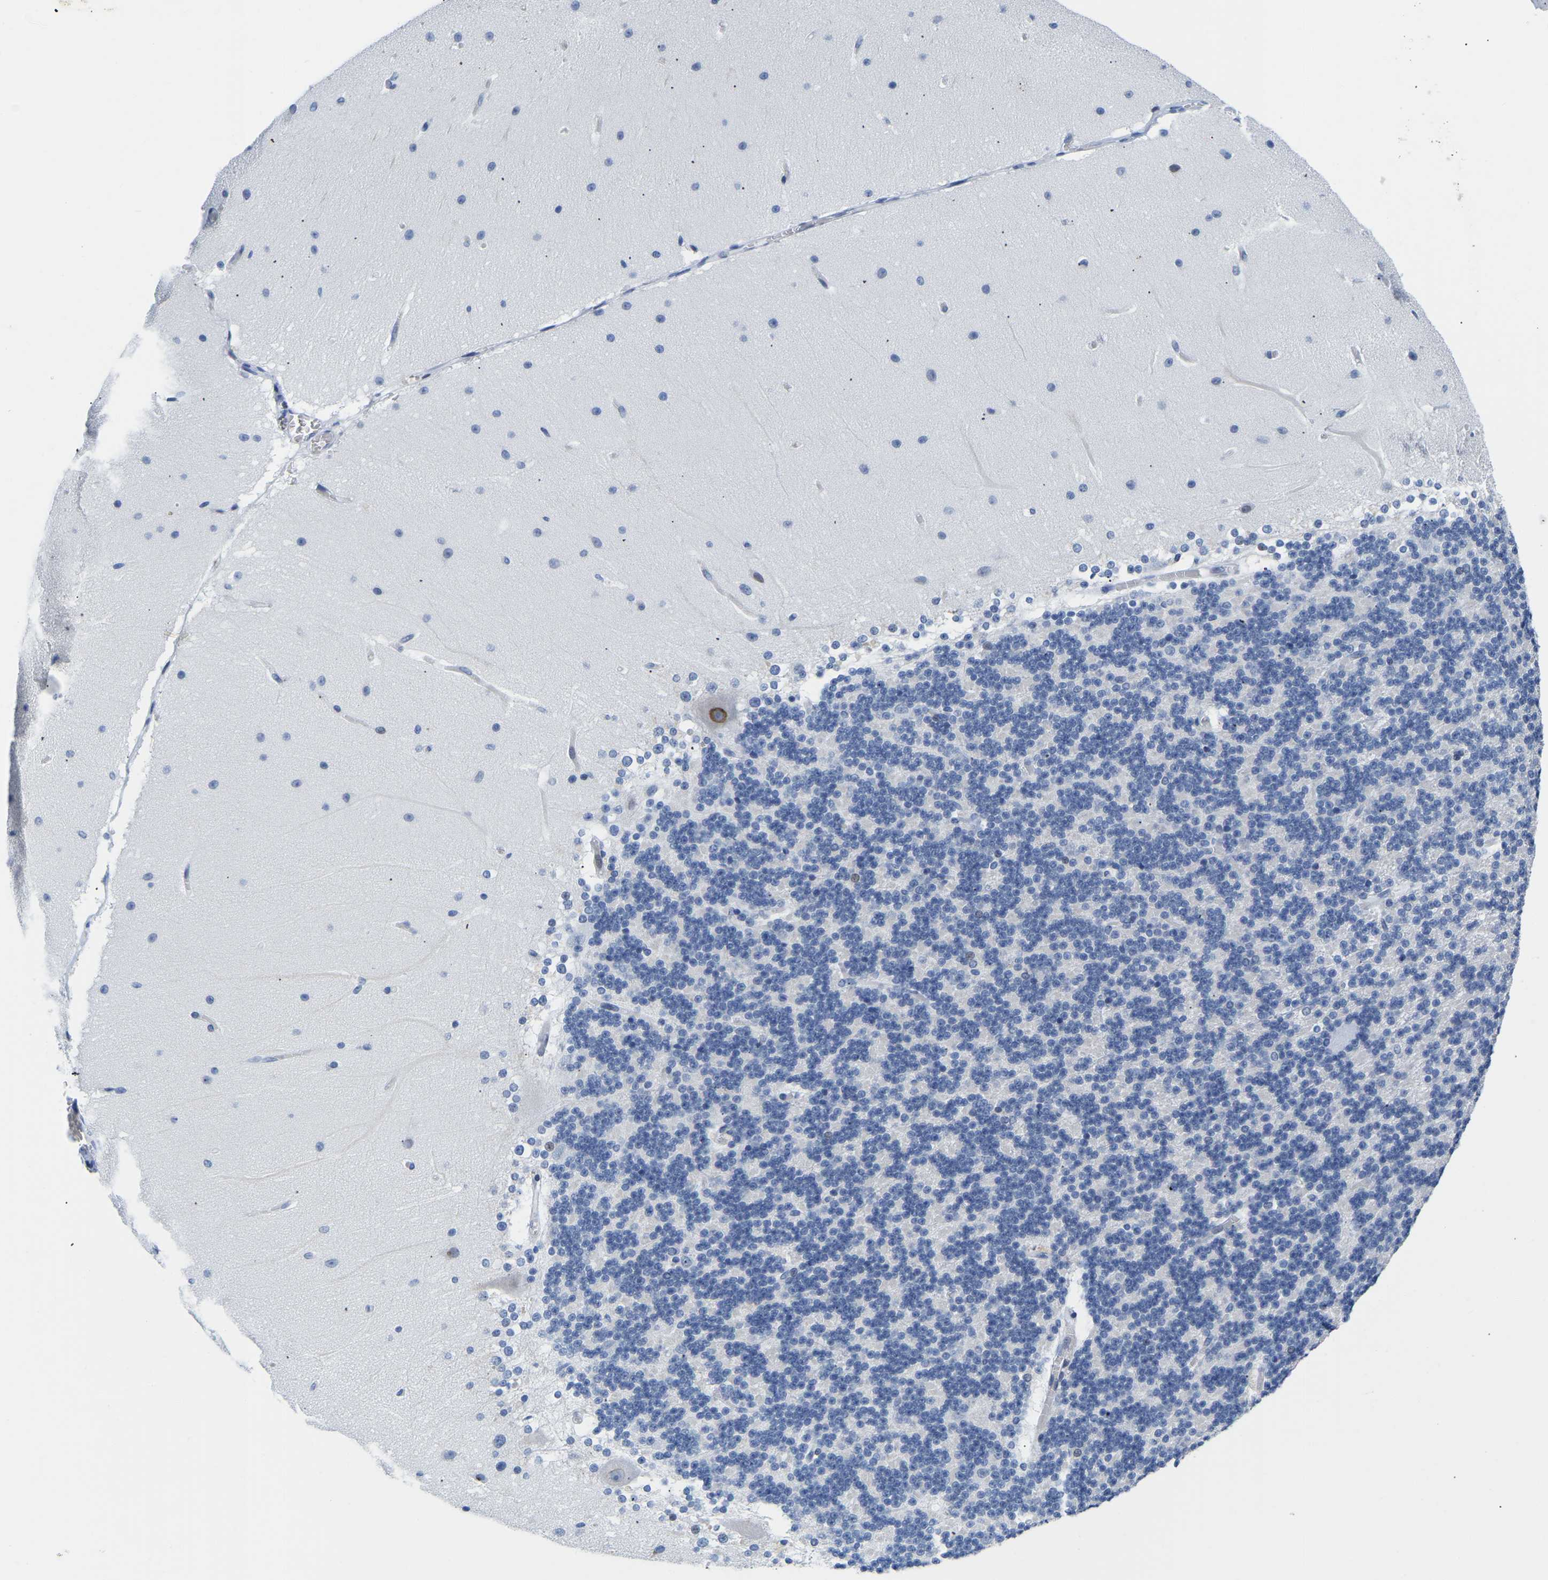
{"staining": {"intensity": "negative", "quantity": "none", "location": "none"}, "tissue": "cerebellum", "cell_type": "Cells in granular layer", "image_type": "normal", "snomed": [{"axis": "morphology", "description": "Normal tissue, NOS"}, {"axis": "topography", "description": "Cerebellum"}], "caption": "Immunohistochemistry image of unremarkable cerebellum: cerebellum stained with DAB (3,3'-diaminobenzidine) exhibits no significant protein staining in cells in granular layer. Nuclei are stained in blue.", "gene": "UPK3A", "patient": {"sex": "female", "age": 19}}